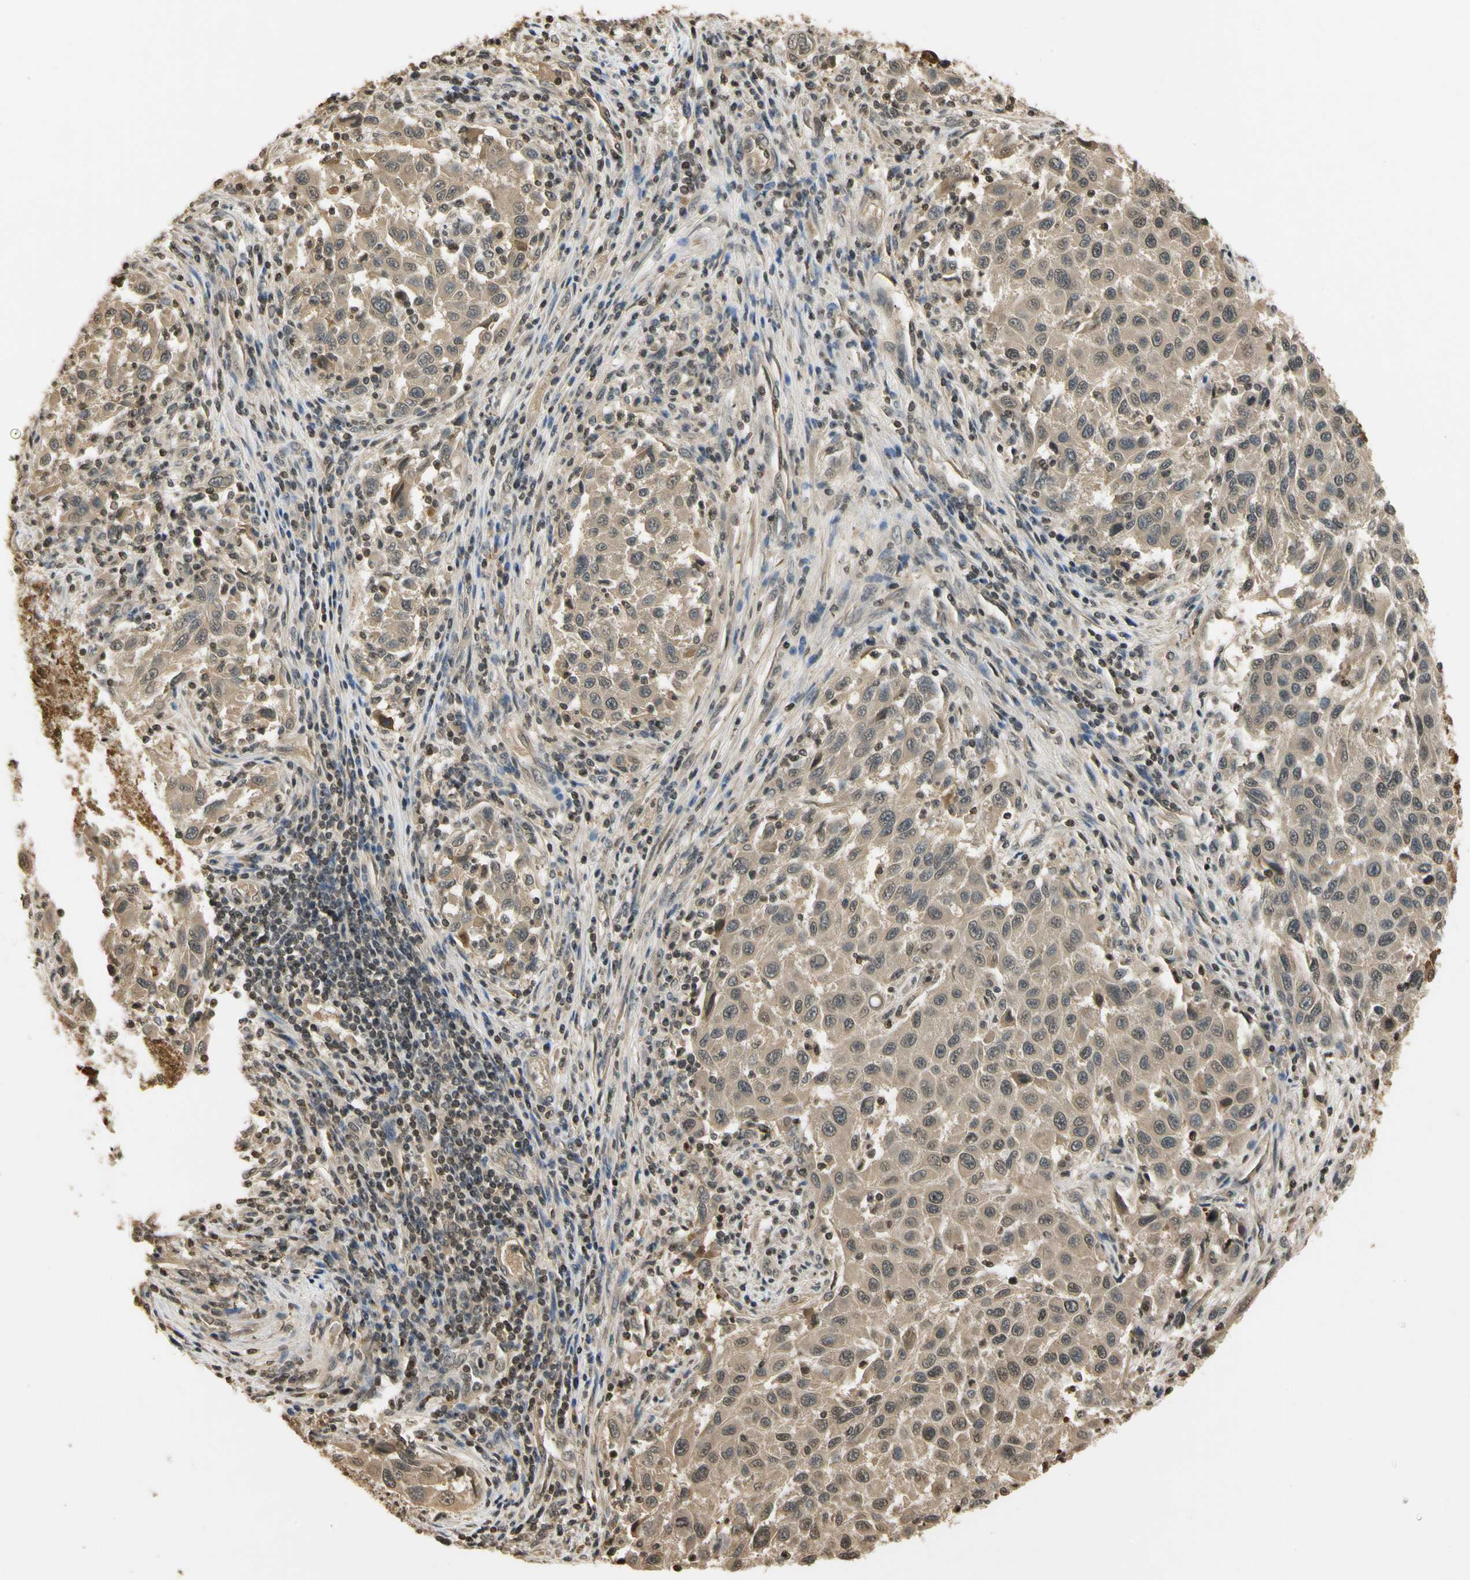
{"staining": {"intensity": "moderate", "quantity": ">75%", "location": "cytoplasmic/membranous,nuclear"}, "tissue": "melanoma", "cell_type": "Tumor cells", "image_type": "cancer", "snomed": [{"axis": "morphology", "description": "Malignant melanoma, Metastatic site"}, {"axis": "topography", "description": "Lymph node"}], "caption": "Malignant melanoma (metastatic site) stained with a brown dye shows moderate cytoplasmic/membranous and nuclear positive positivity in approximately >75% of tumor cells.", "gene": "SOD1", "patient": {"sex": "male", "age": 61}}